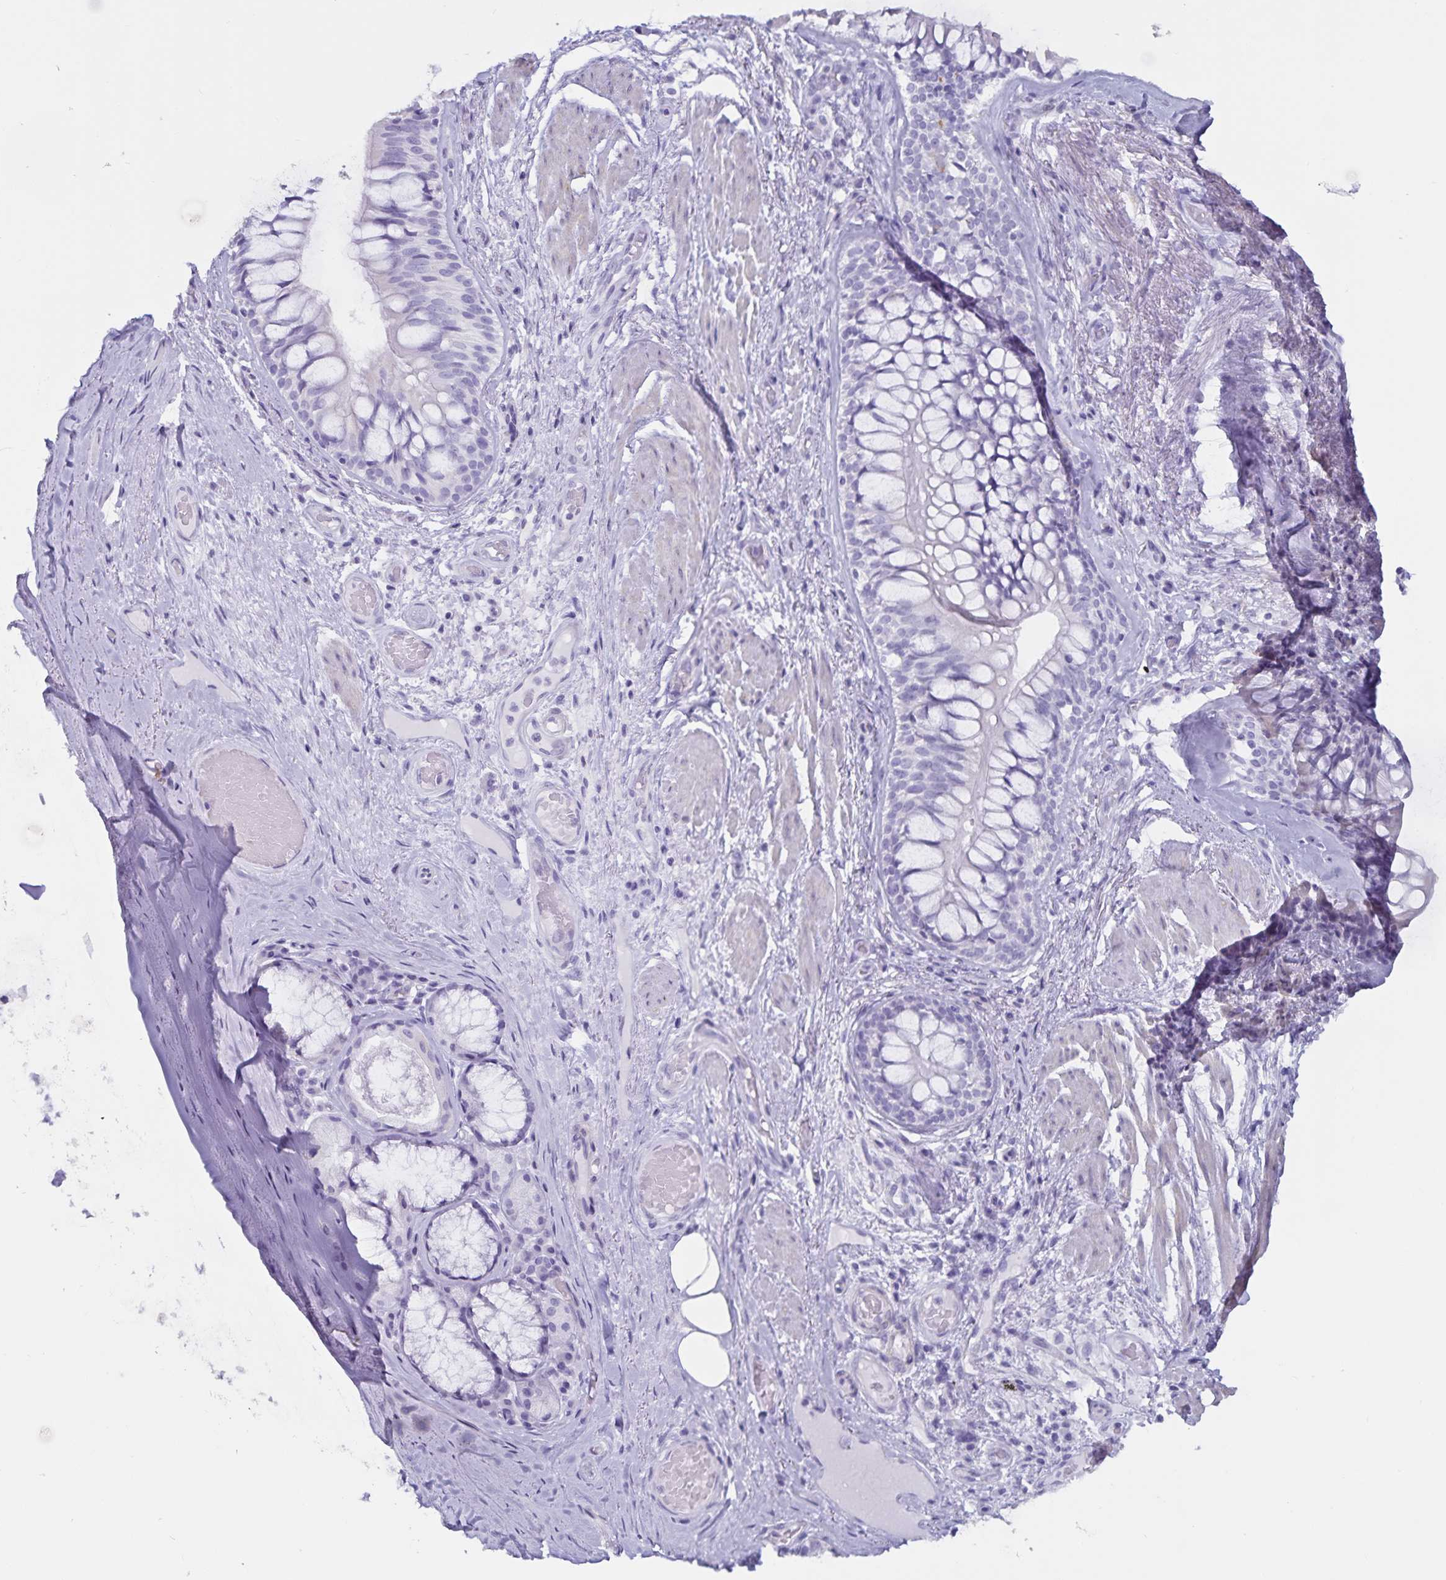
{"staining": {"intensity": "negative", "quantity": "none", "location": "none"}, "tissue": "adipose tissue", "cell_type": "Adipocytes", "image_type": "normal", "snomed": [{"axis": "morphology", "description": "Normal tissue, NOS"}, {"axis": "topography", "description": "Cartilage tissue"}, {"axis": "topography", "description": "Bronchus"}], "caption": "A histopathology image of adipose tissue stained for a protein demonstrates no brown staining in adipocytes.", "gene": "GPR137", "patient": {"sex": "male", "age": 64}}